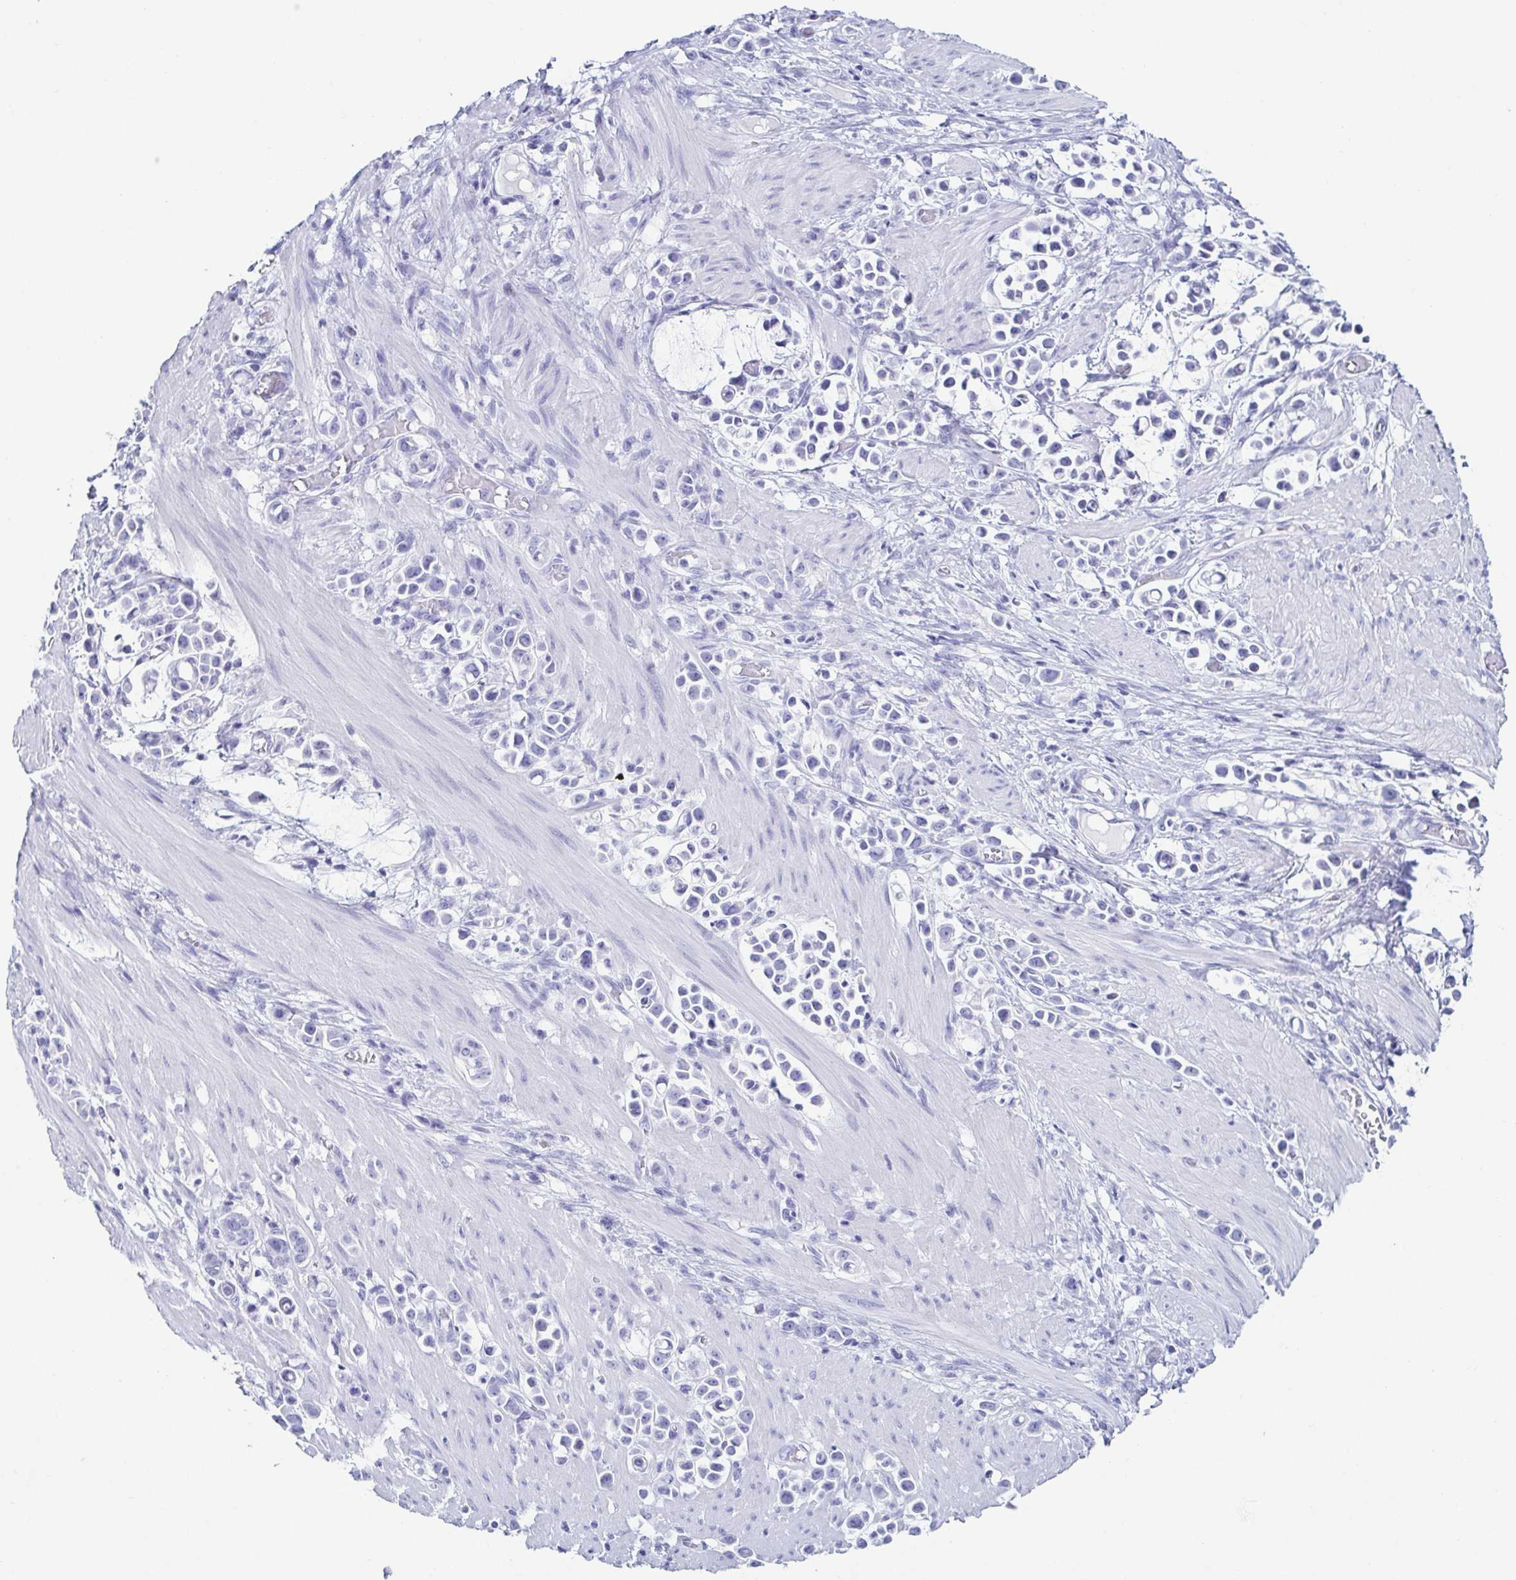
{"staining": {"intensity": "negative", "quantity": "none", "location": "none"}, "tissue": "stomach cancer", "cell_type": "Tumor cells", "image_type": "cancer", "snomed": [{"axis": "morphology", "description": "Adenocarcinoma, NOS"}, {"axis": "topography", "description": "Stomach"}], "caption": "A micrograph of human adenocarcinoma (stomach) is negative for staining in tumor cells. (Stains: DAB immunohistochemistry with hematoxylin counter stain, Microscopy: brightfield microscopy at high magnification).", "gene": "CD164L2", "patient": {"sex": "male", "age": 82}}